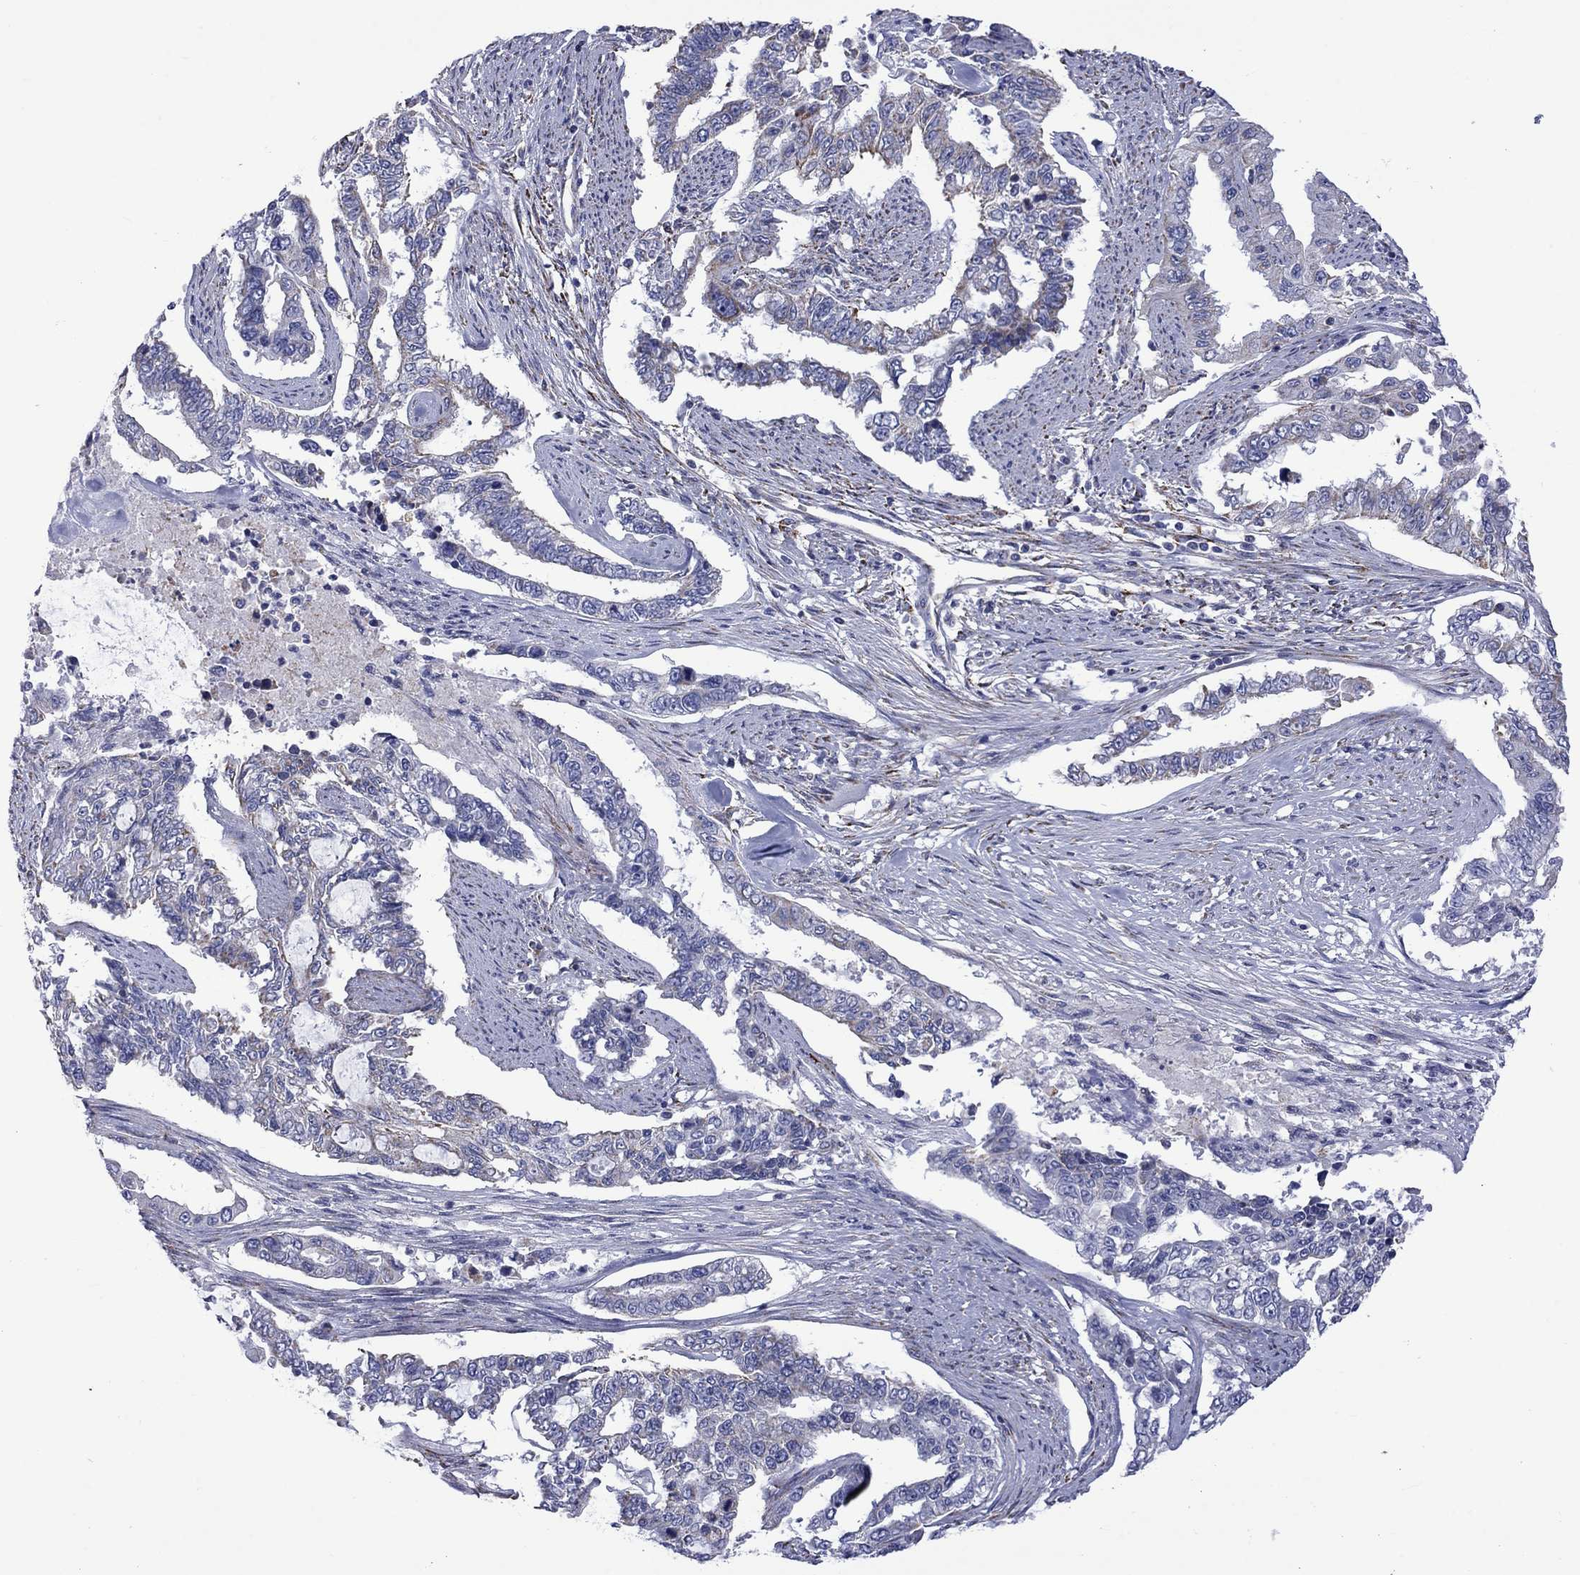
{"staining": {"intensity": "moderate", "quantity": "<25%", "location": "cytoplasmic/membranous"}, "tissue": "endometrial cancer", "cell_type": "Tumor cells", "image_type": "cancer", "snomed": [{"axis": "morphology", "description": "Adenocarcinoma, NOS"}, {"axis": "topography", "description": "Uterus"}], "caption": "IHC micrograph of human endometrial cancer (adenocarcinoma) stained for a protein (brown), which reveals low levels of moderate cytoplasmic/membranous expression in about <25% of tumor cells.", "gene": "CISD1", "patient": {"sex": "female", "age": 59}}